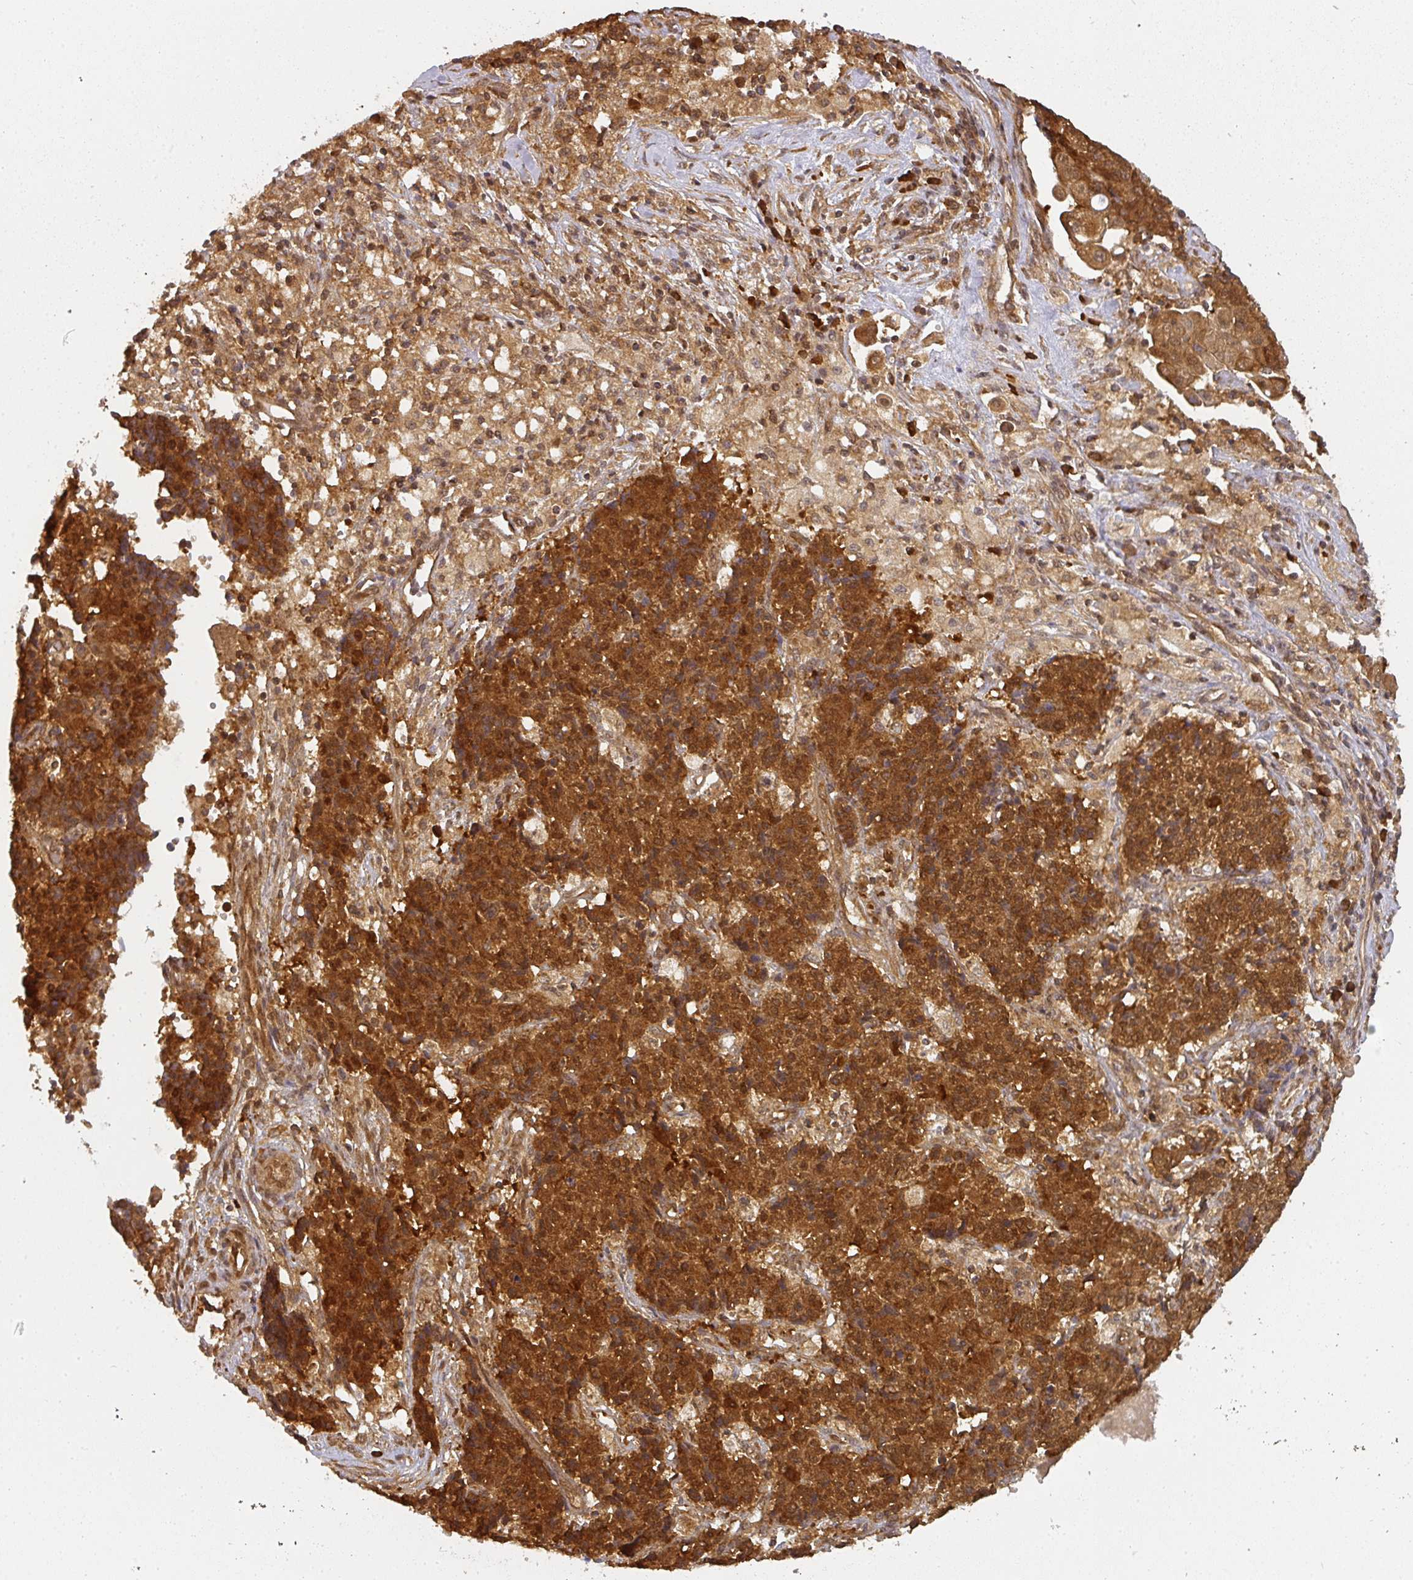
{"staining": {"intensity": "strong", "quantity": ">75%", "location": "cytoplasmic/membranous"}, "tissue": "ovarian cancer", "cell_type": "Tumor cells", "image_type": "cancer", "snomed": [{"axis": "morphology", "description": "Carcinoma, endometroid"}, {"axis": "topography", "description": "Ovary"}], "caption": "Brown immunohistochemical staining in ovarian cancer (endometroid carcinoma) shows strong cytoplasmic/membranous positivity in approximately >75% of tumor cells. The protein is shown in brown color, while the nuclei are stained blue.", "gene": "PPP6R3", "patient": {"sex": "female", "age": 42}}